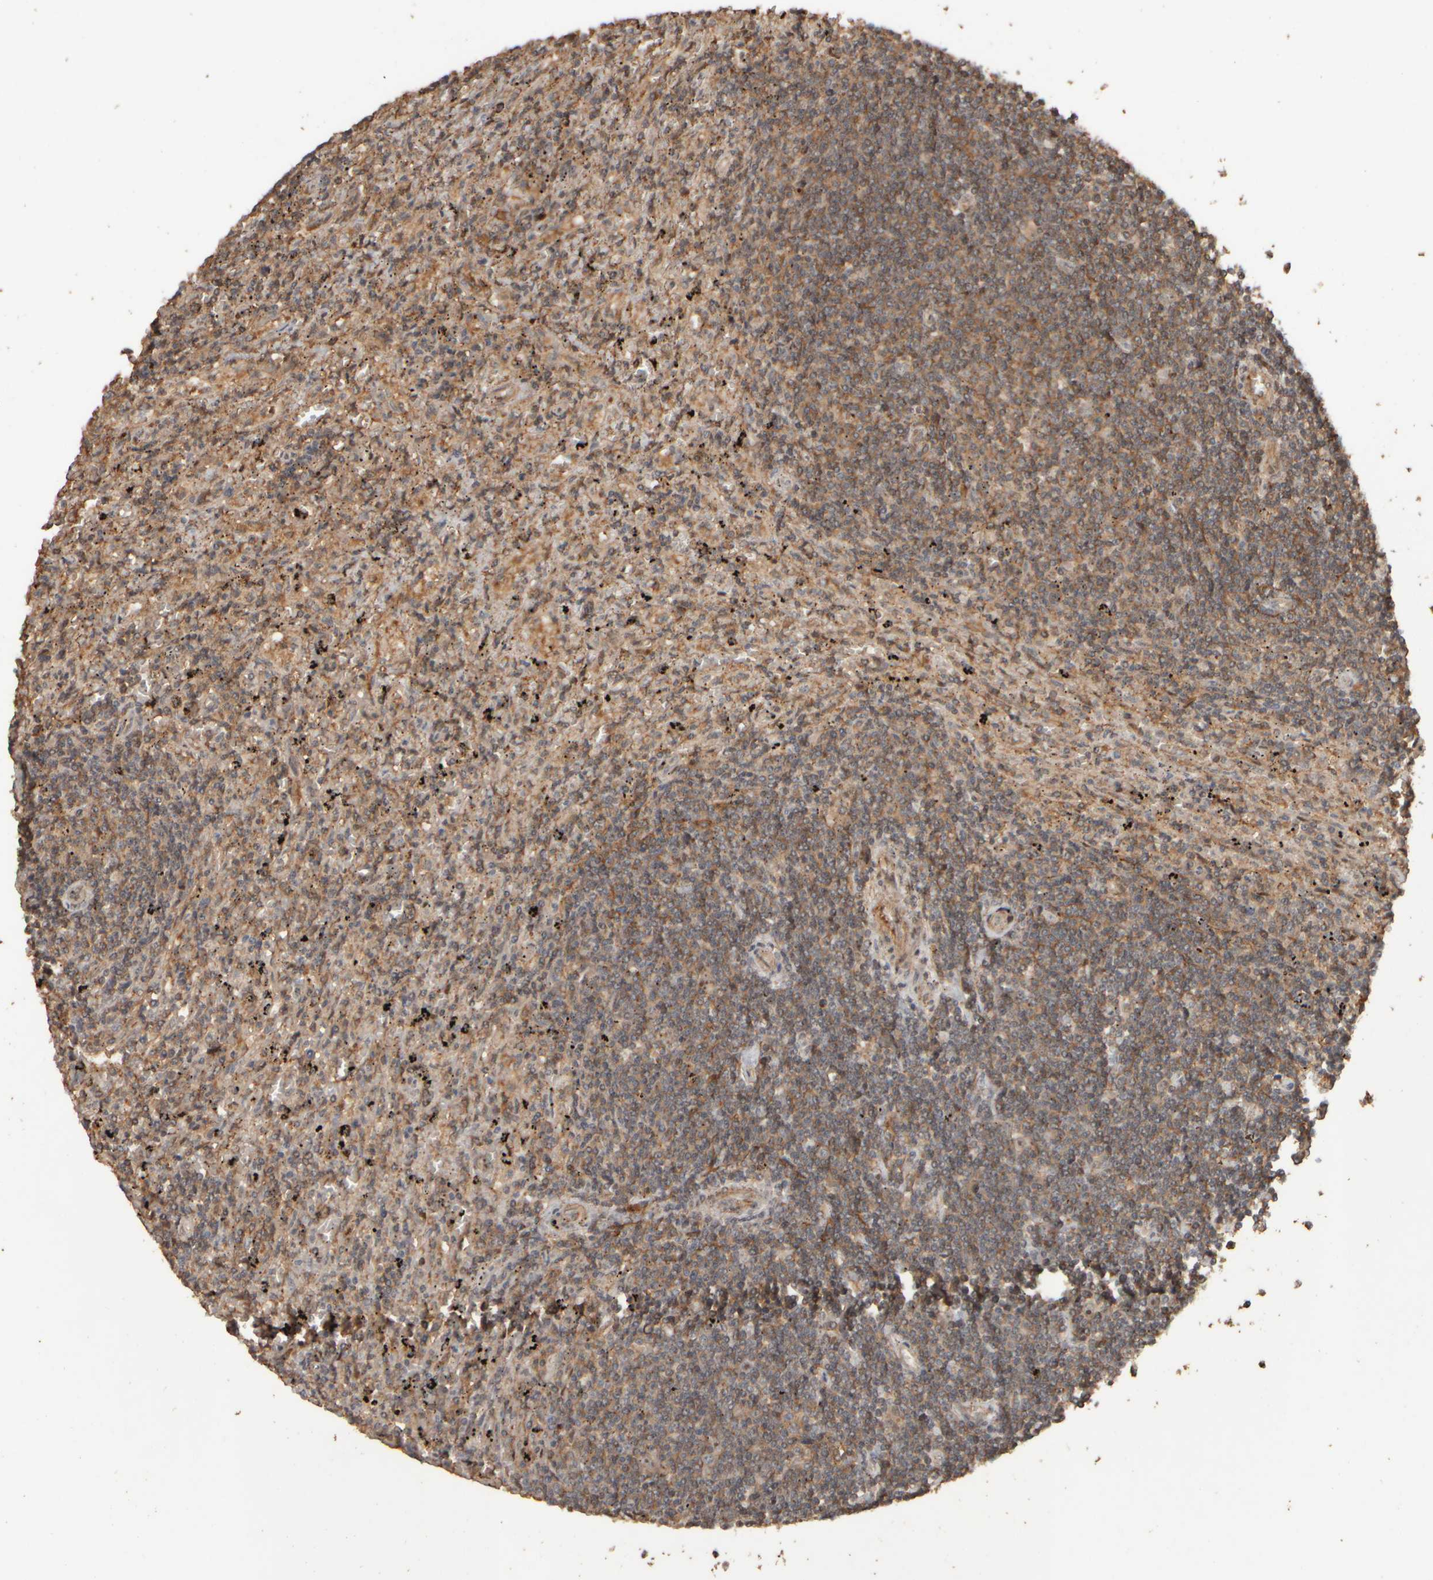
{"staining": {"intensity": "moderate", "quantity": ">75%", "location": "cytoplasmic/membranous"}, "tissue": "lymphoma", "cell_type": "Tumor cells", "image_type": "cancer", "snomed": [{"axis": "morphology", "description": "Malignant lymphoma, non-Hodgkin's type, Low grade"}, {"axis": "topography", "description": "Spleen"}], "caption": "Protein expression analysis of low-grade malignant lymphoma, non-Hodgkin's type shows moderate cytoplasmic/membranous staining in approximately >75% of tumor cells.", "gene": "SPHK1", "patient": {"sex": "male", "age": 76}}